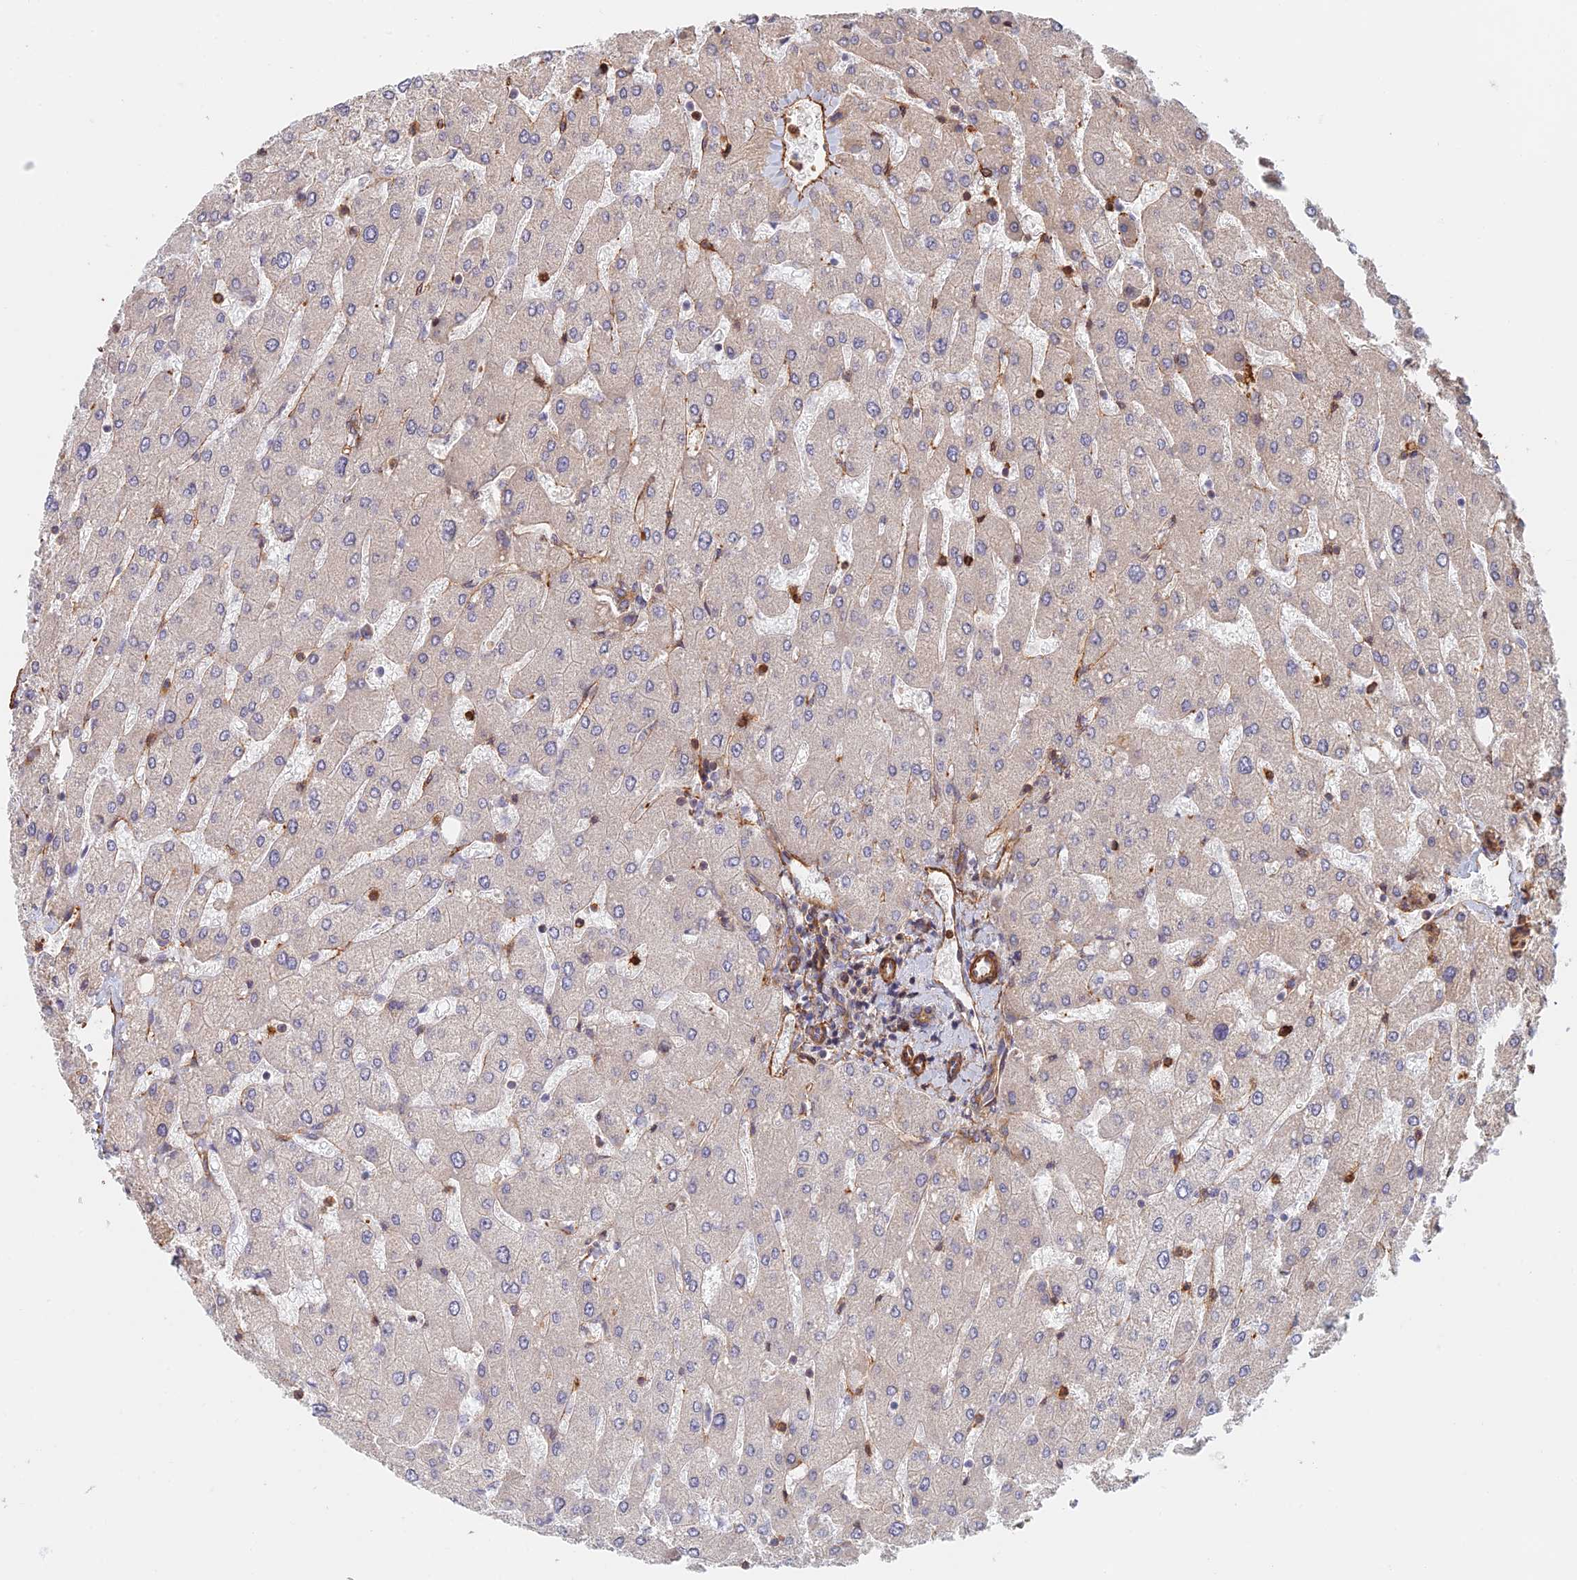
{"staining": {"intensity": "weak", "quantity": "25%-75%", "location": "cytoplasmic/membranous"}, "tissue": "liver", "cell_type": "Cholangiocytes", "image_type": "normal", "snomed": [{"axis": "morphology", "description": "Normal tissue, NOS"}, {"axis": "topography", "description": "Liver"}], "caption": "Normal liver reveals weak cytoplasmic/membranous staining in approximately 25%-75% of cholangiocytes.", "gene": "PAK4", "patient": {"sex": "male", "age": 55}}